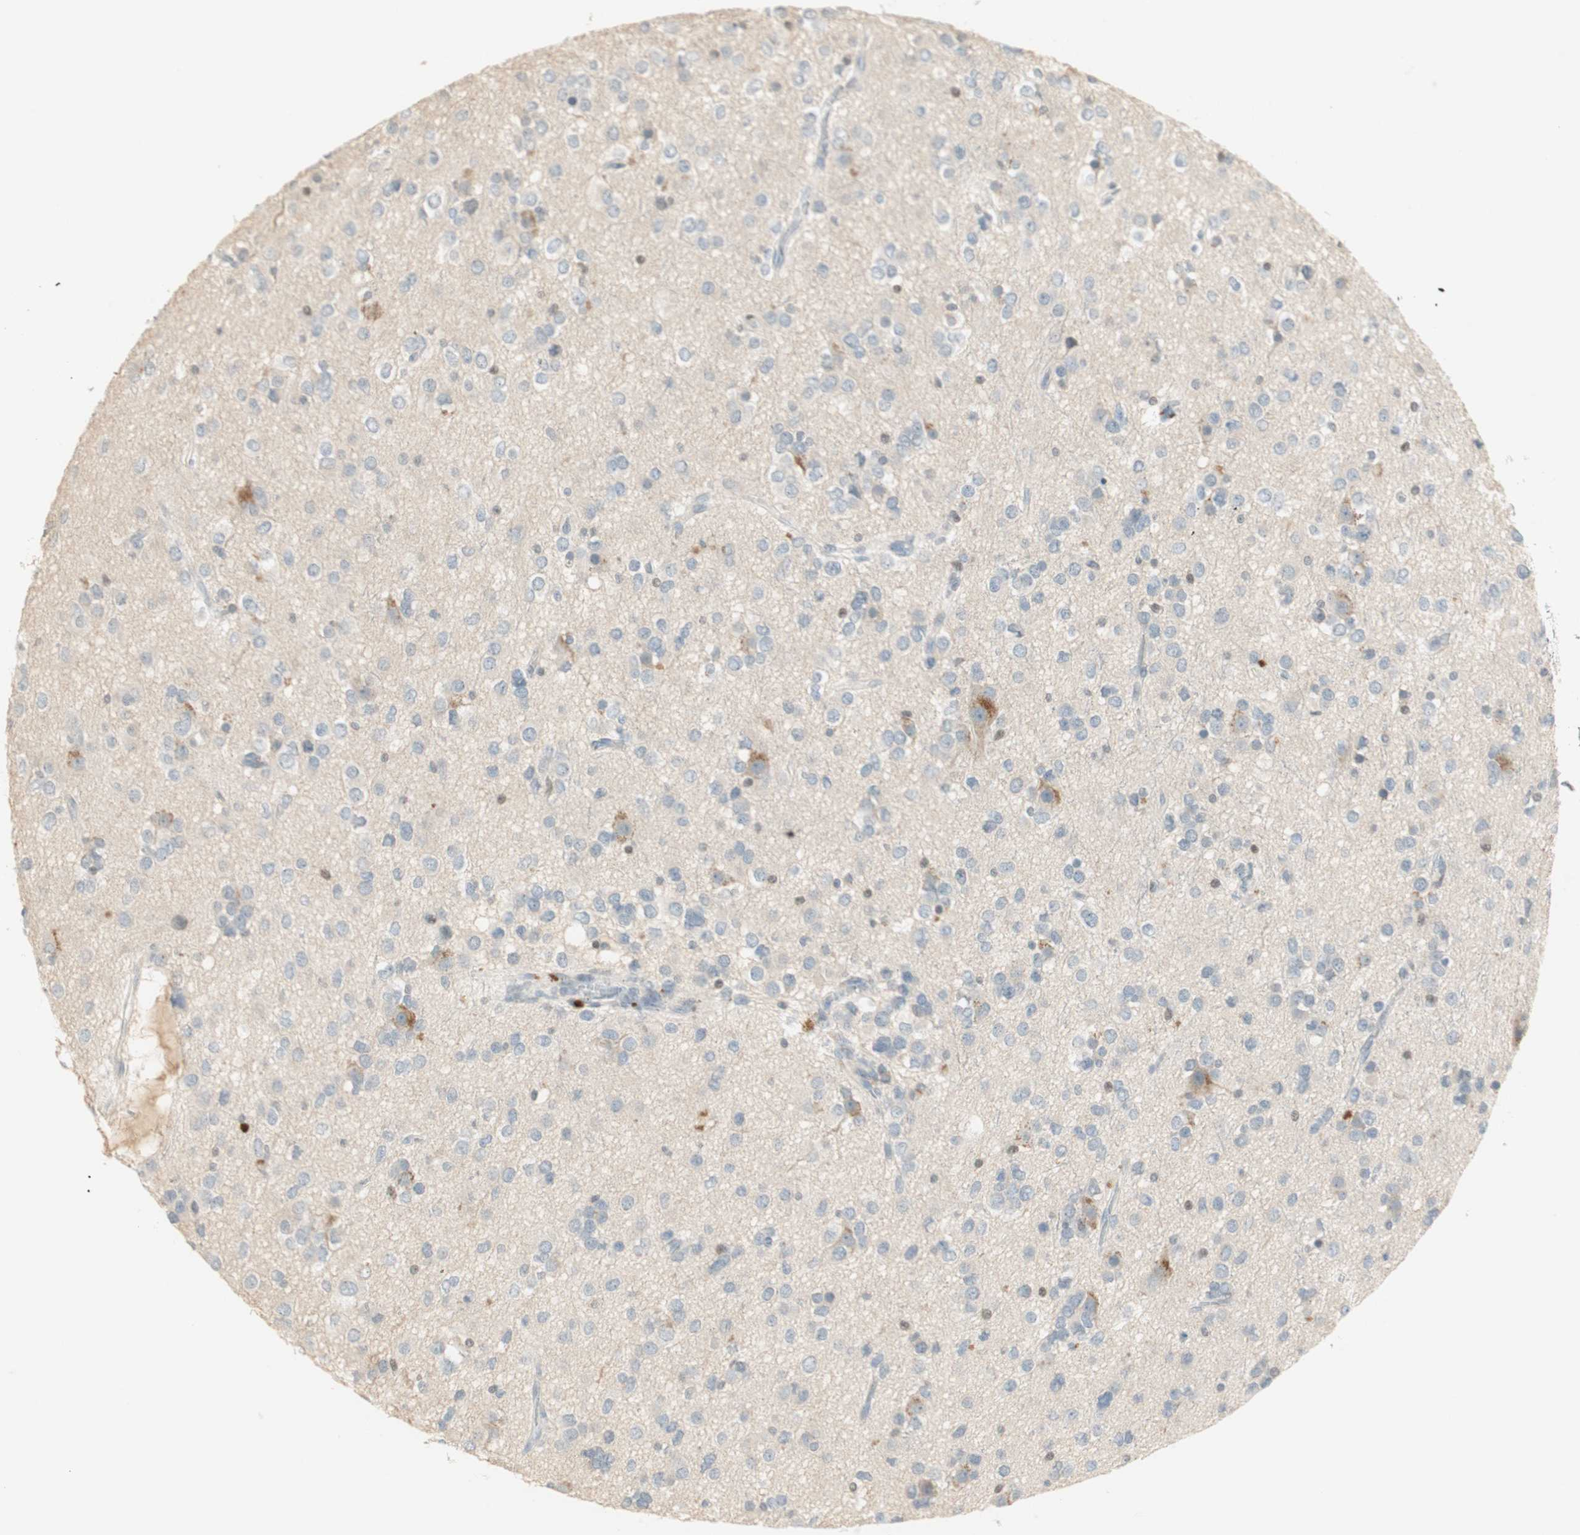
{"staining": {"intensity": "negative", "quantity": "none", "location": "none"}, "tissue": "glioma", "cell_type": "Tumor cells", "image_type": "cancer", "snomed": [{"axis": "morphology", "description": "Glioma, malignant, Low grade"}, {"axis": "topography", "description": "Brain"}], "caption": "Malignant glioma (low-grade) was stained to show a protein in brown. There is no significant staining in tumor cells.", "gene": "RUNX2", "patient": {"sex": "male", "age": 42}}